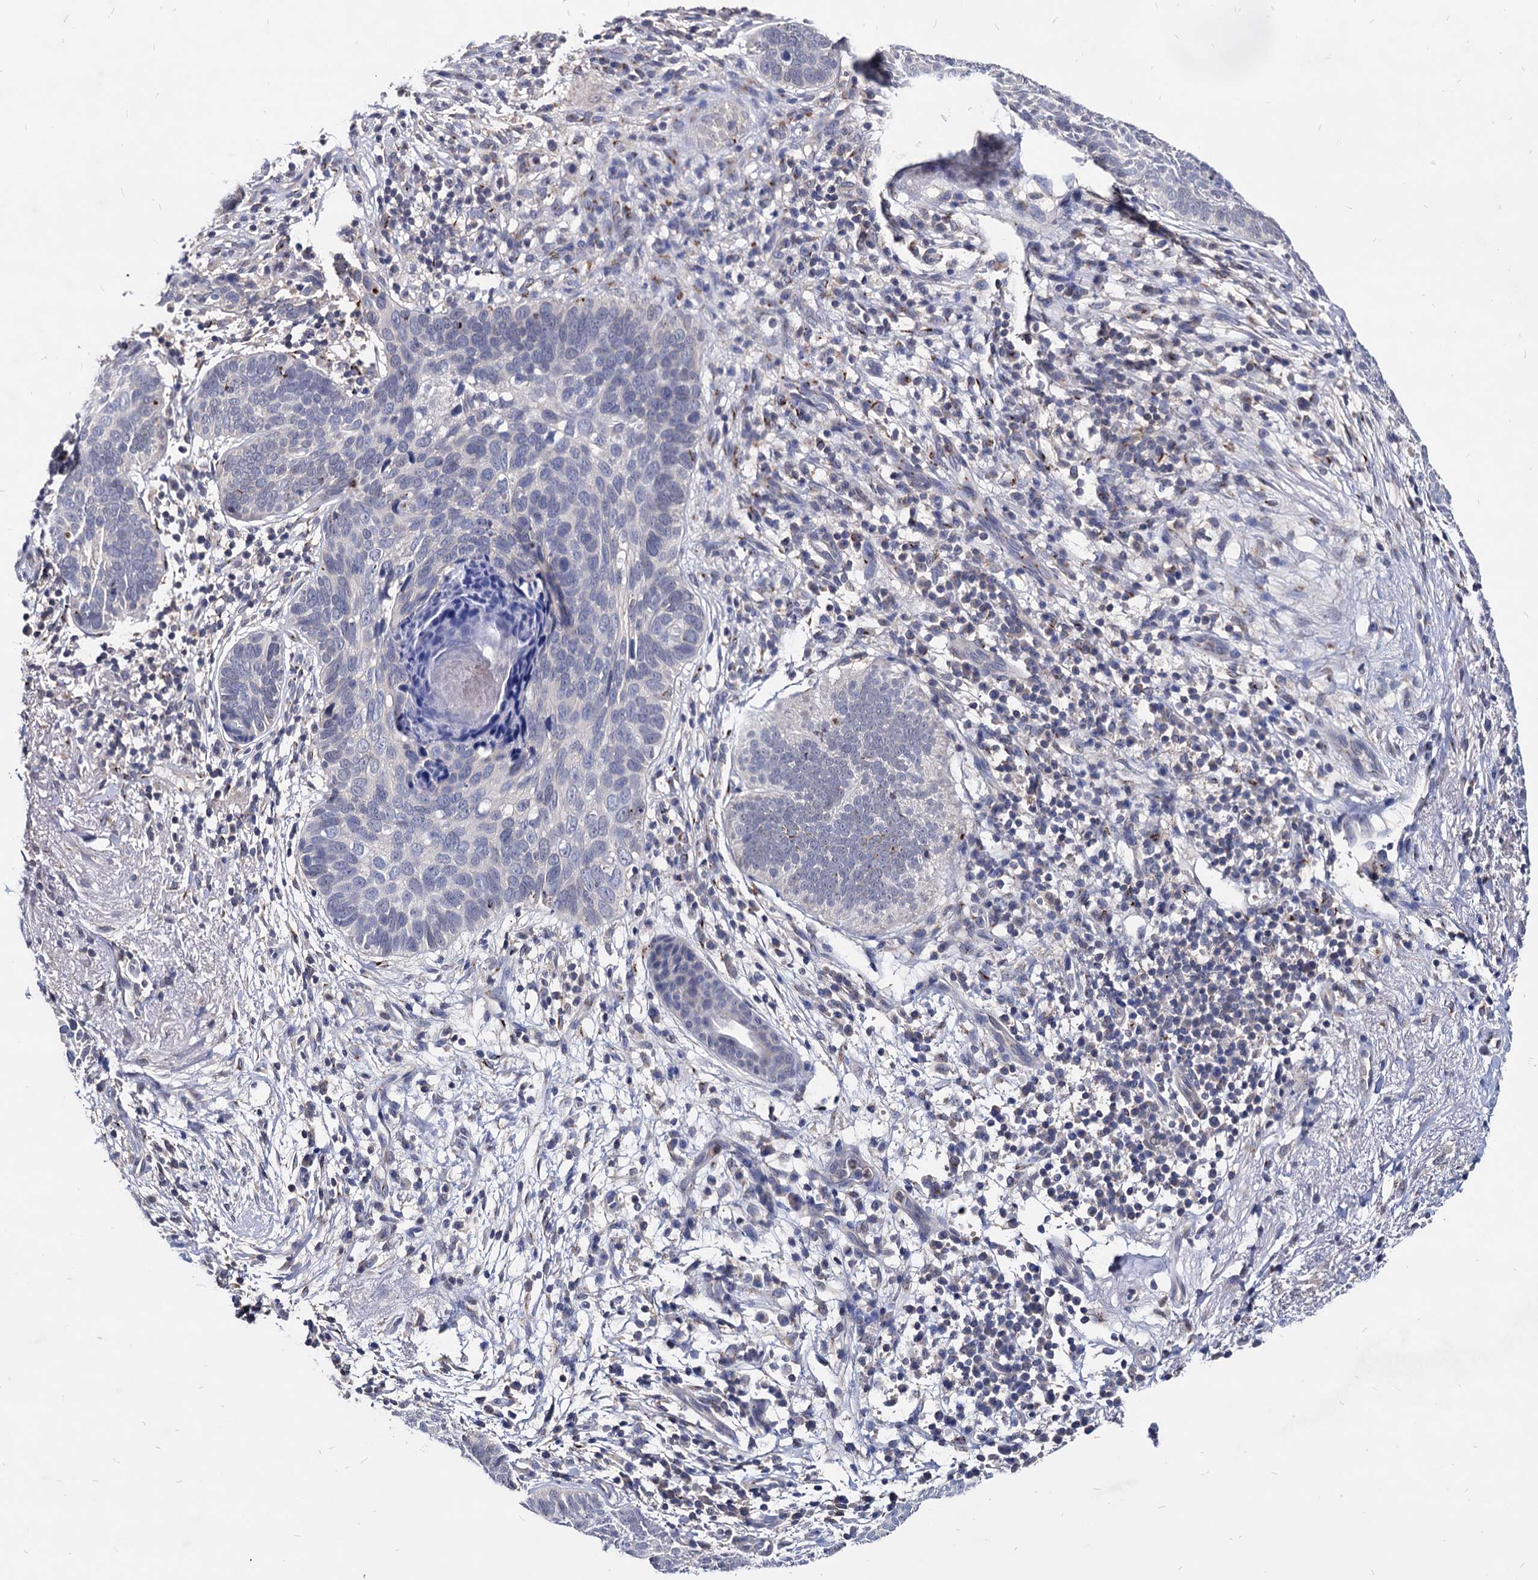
{"staining": {"intensity": "negative", "quantity": "none", "location": "none"}, "tissue": "skin cancer", "cell_type": "Tumor cells", "image_type": "cancer", "snomed": [{"axis": "morphology", "description": "Basal cell carcinoma"}, {"axis": "topography", "description": "Skin"}], "caption": "Tumor cells show no significant staining in skin cancer.", "gene": "ESD", "patient": {"sex": "male", "age": 85}}